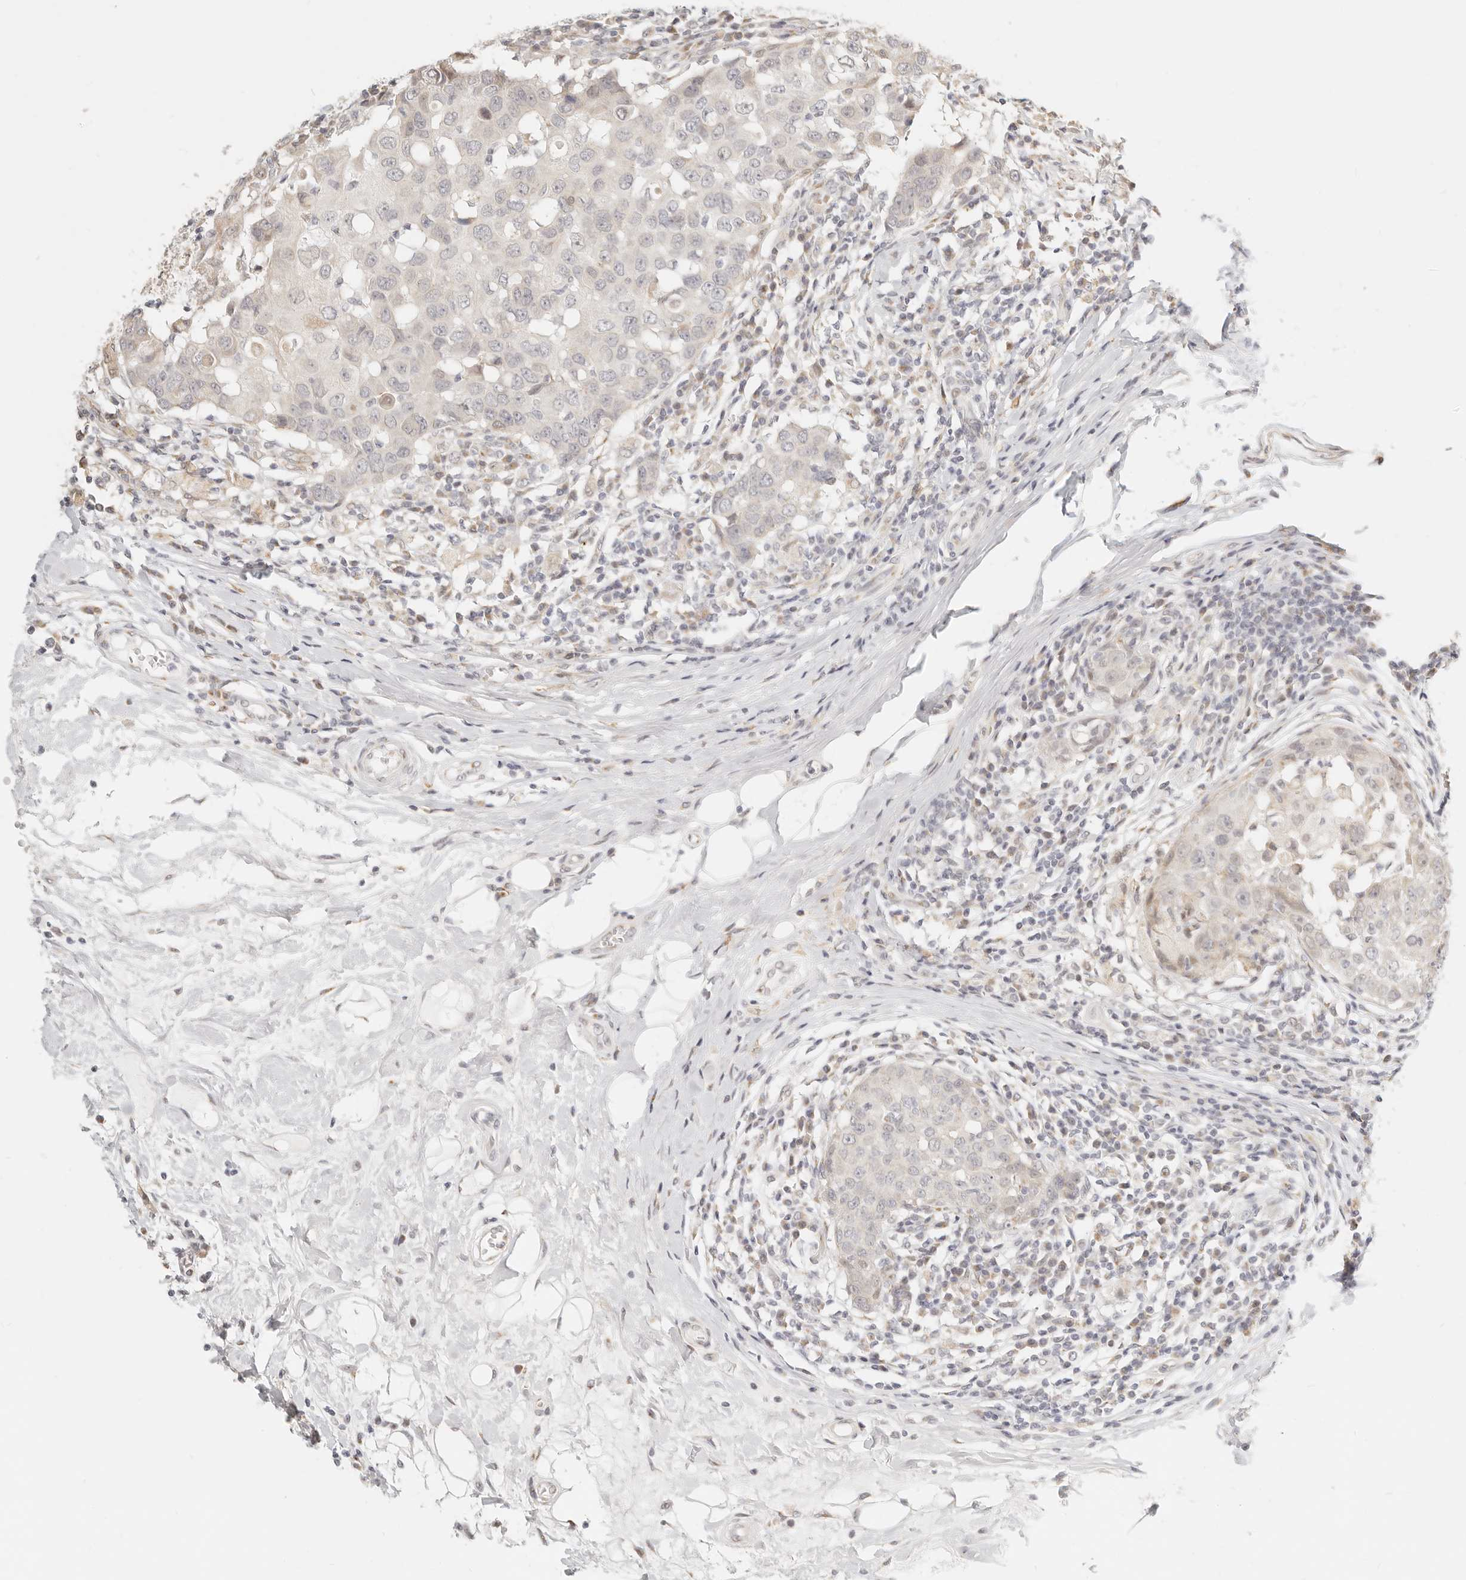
{"staining": {"intensity": "negative", "quantity": "none", "location": "none"}, "tissue": "breast cancer", "cell_type": "Tumor cells", "image_type": "cancer", "snomed": [{"axis": "morphology", "description": "Duct carcinoma"}, {"axis": "topography", "description": "Breast"}], "caption": "This is an immunohistochemistry (IHC) histopathology image of breast intraductal carcinoma. There is no positivity in tumor cells.", "gene": "FAM20B", "patient": {"sex": "female", "age": 27}}